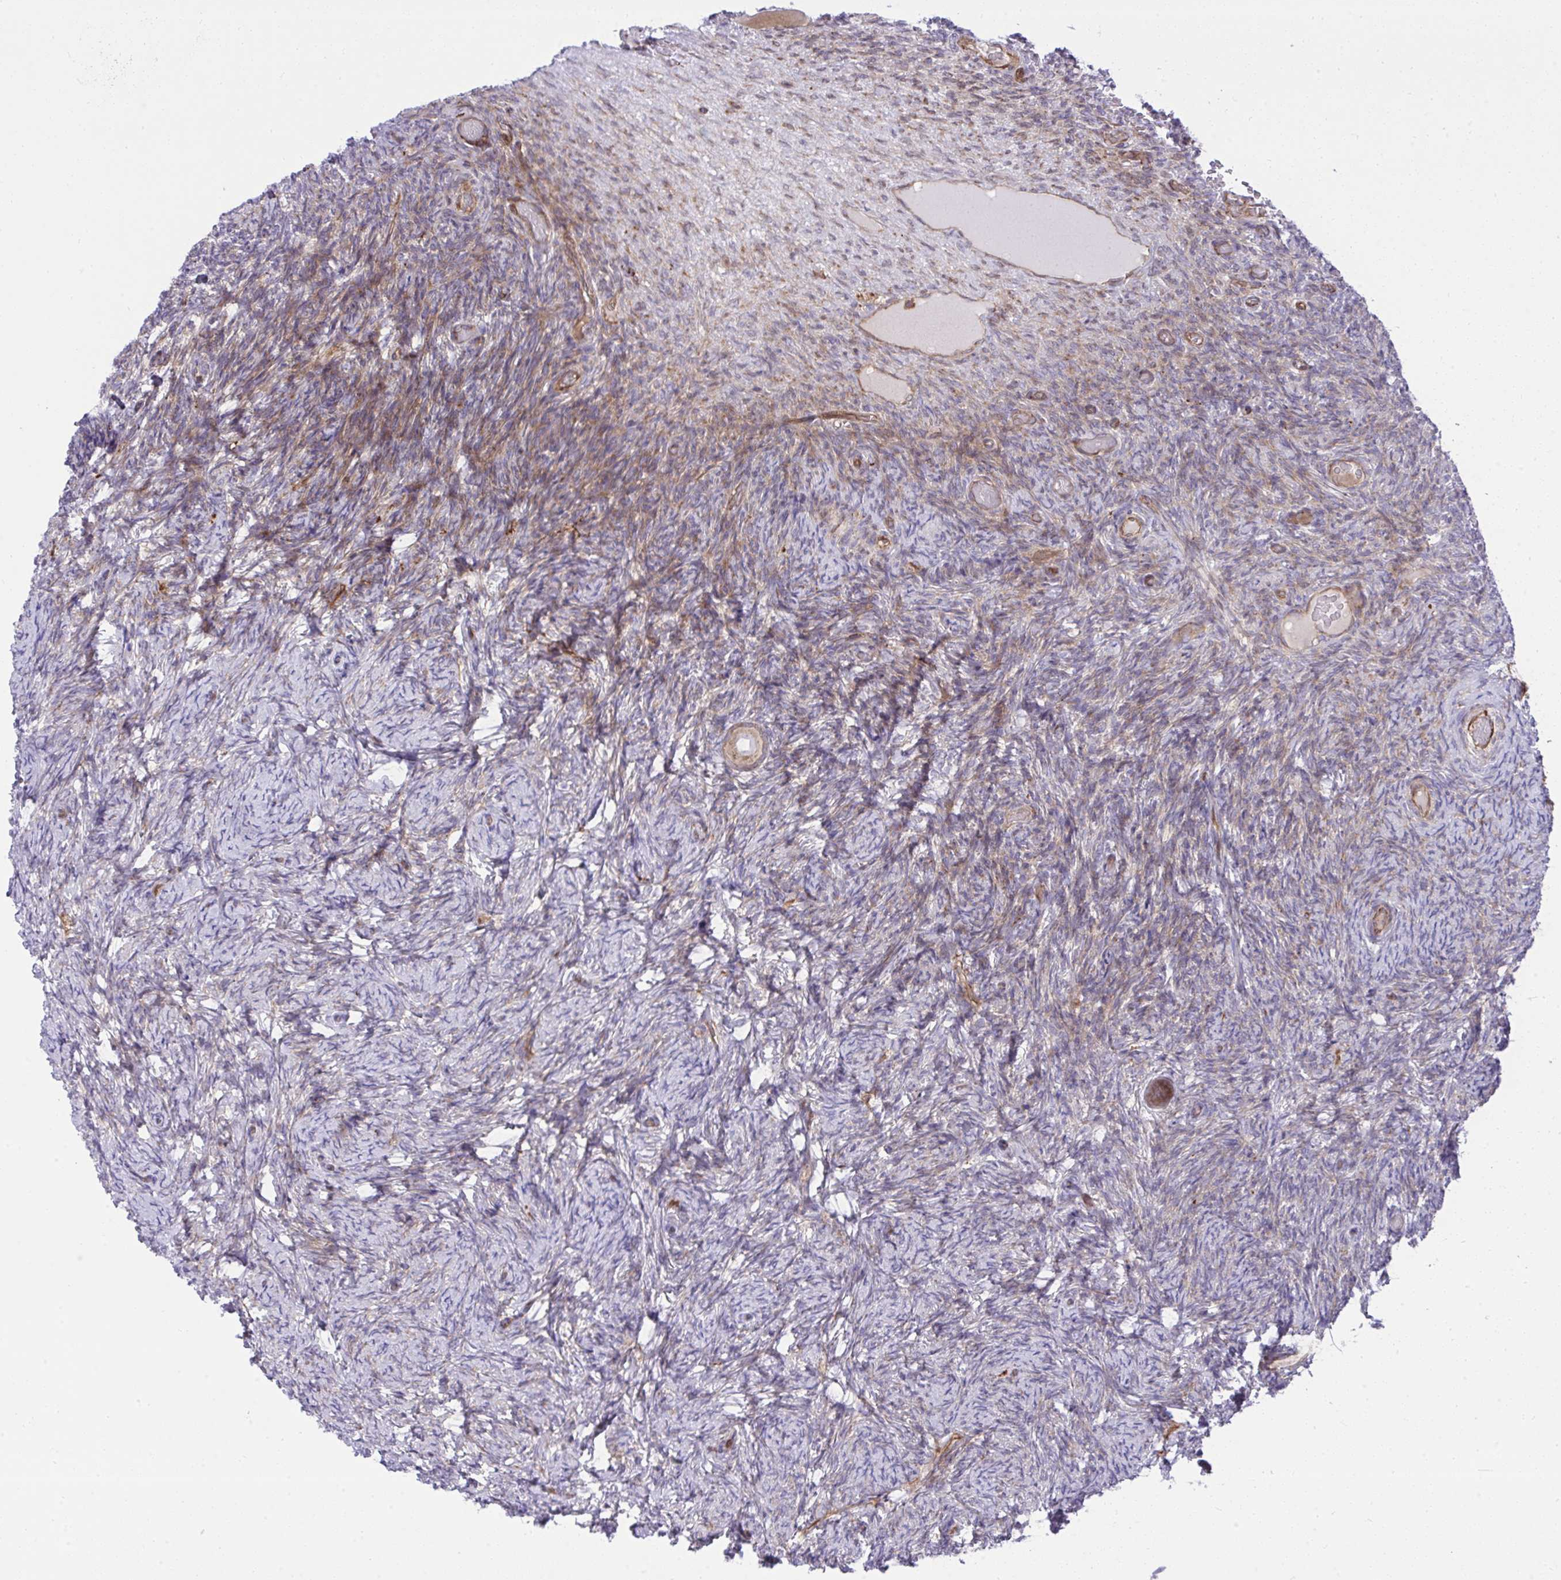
{"staining": {"intensity": "weak", "quantity": "<25%", "location": "cytoplasmic/membranous"}, "tissue": "ovary", "cell_type": "Follicle cells", "image_type": "normal", "snomed": [{"axis": "morphology", "description": "Normal tissue, NOS"}, {"axis": "topography", "description": "Ovary"}], "caption": "Immunohistochemistry image of benign ovary stained for a protein (brown), which demonstrates no positivity in follicle cells.", "gene": "NMNAT3", "patient": {"sex": "female", "age": 34}}